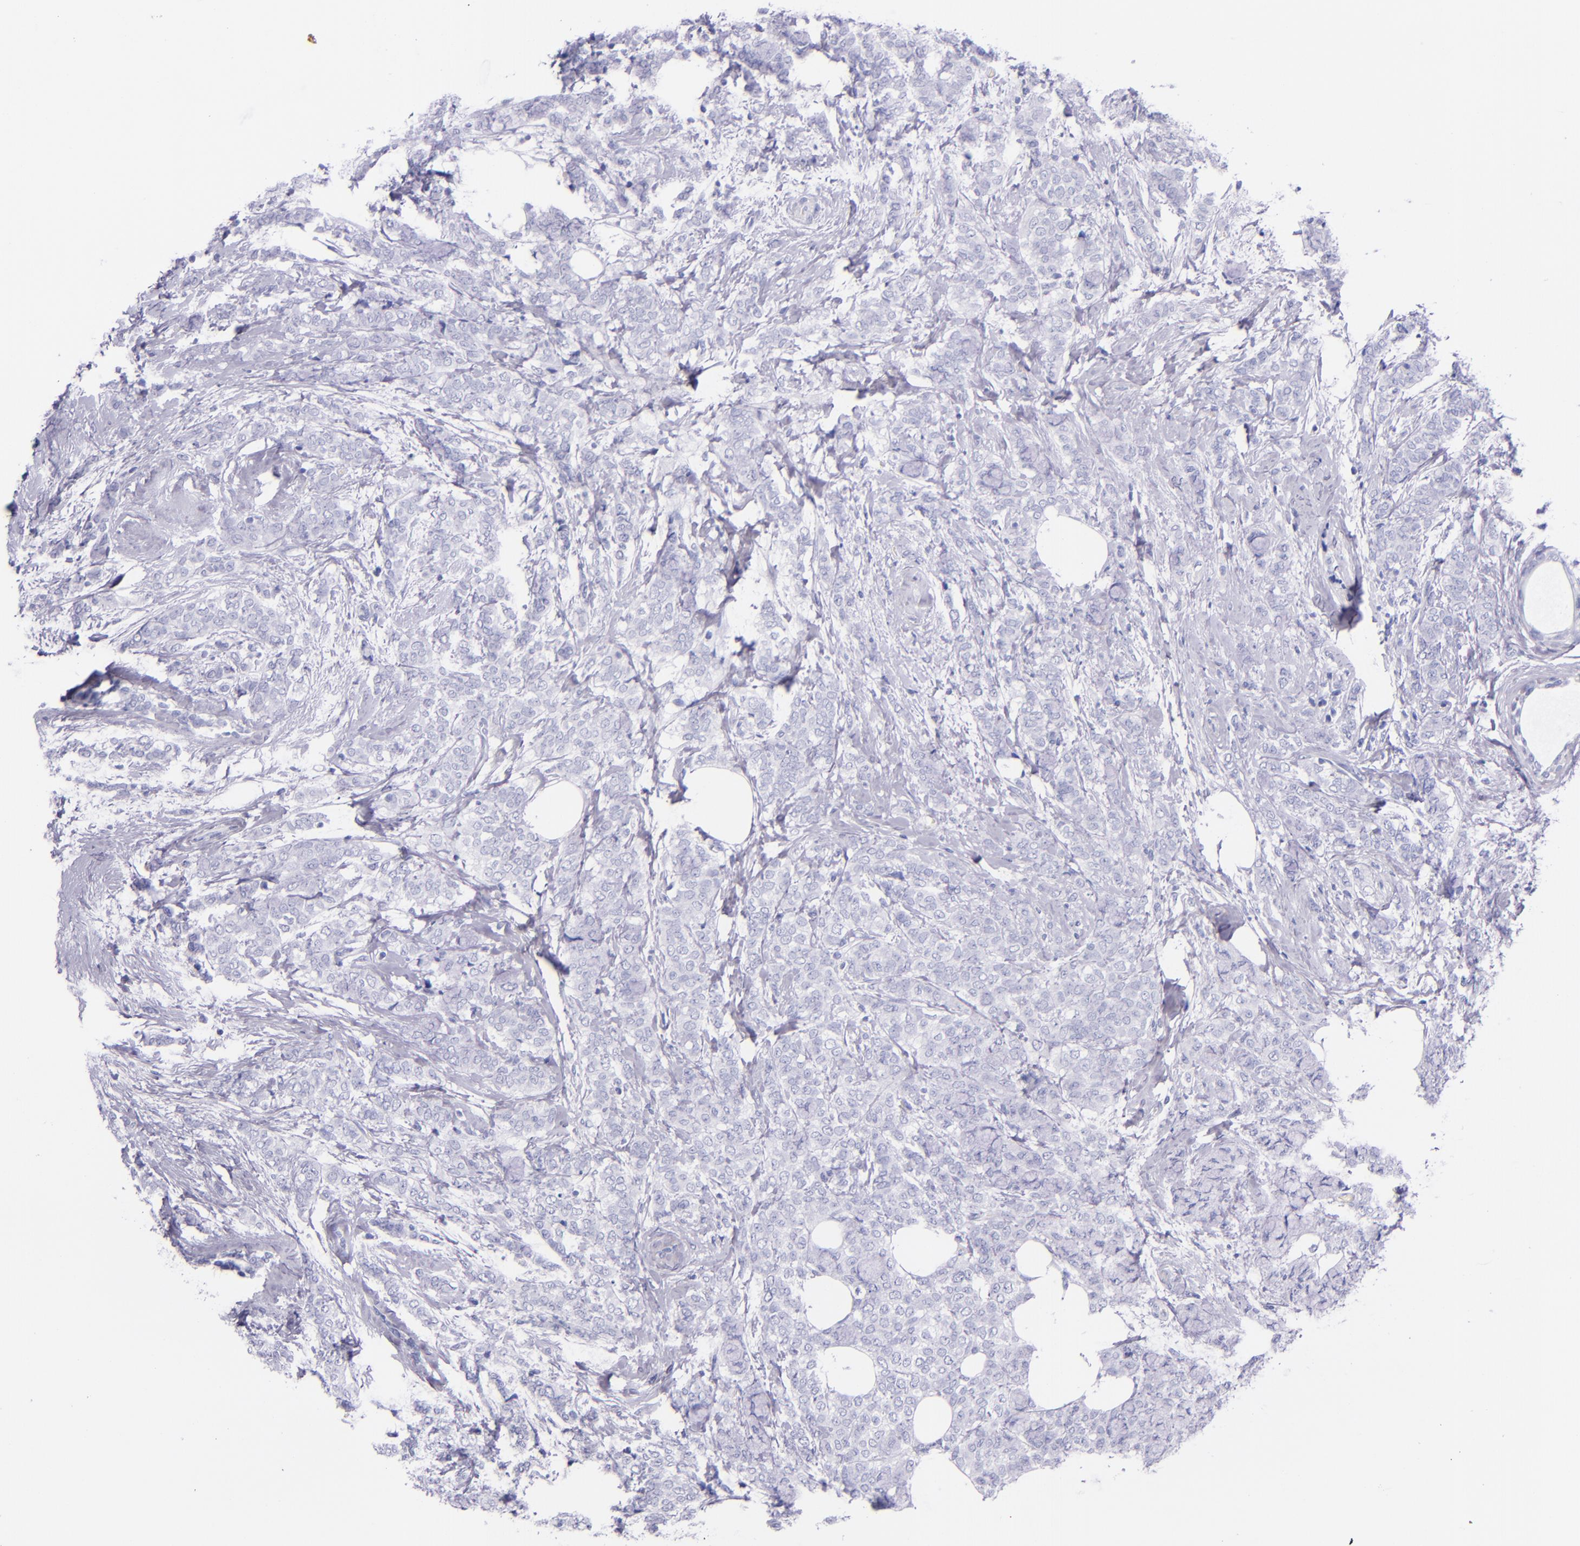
{"staining": {"intensity": "negative", "quantity": "none", "location": "none"}, "tissue": "breast cancer", "cell_type": "Tumor cells", "image_type": "cancer", "snomed": [{"axis": "morphology", "description": "Lobular carcinoma"}, {"axis": "topography", "description": "Breast"}], "caption": "The image demonstrates no staining of tumor cells in breast cancer.", "gene": "LAG3", "patient": {"sex": "female", "age": 60}}